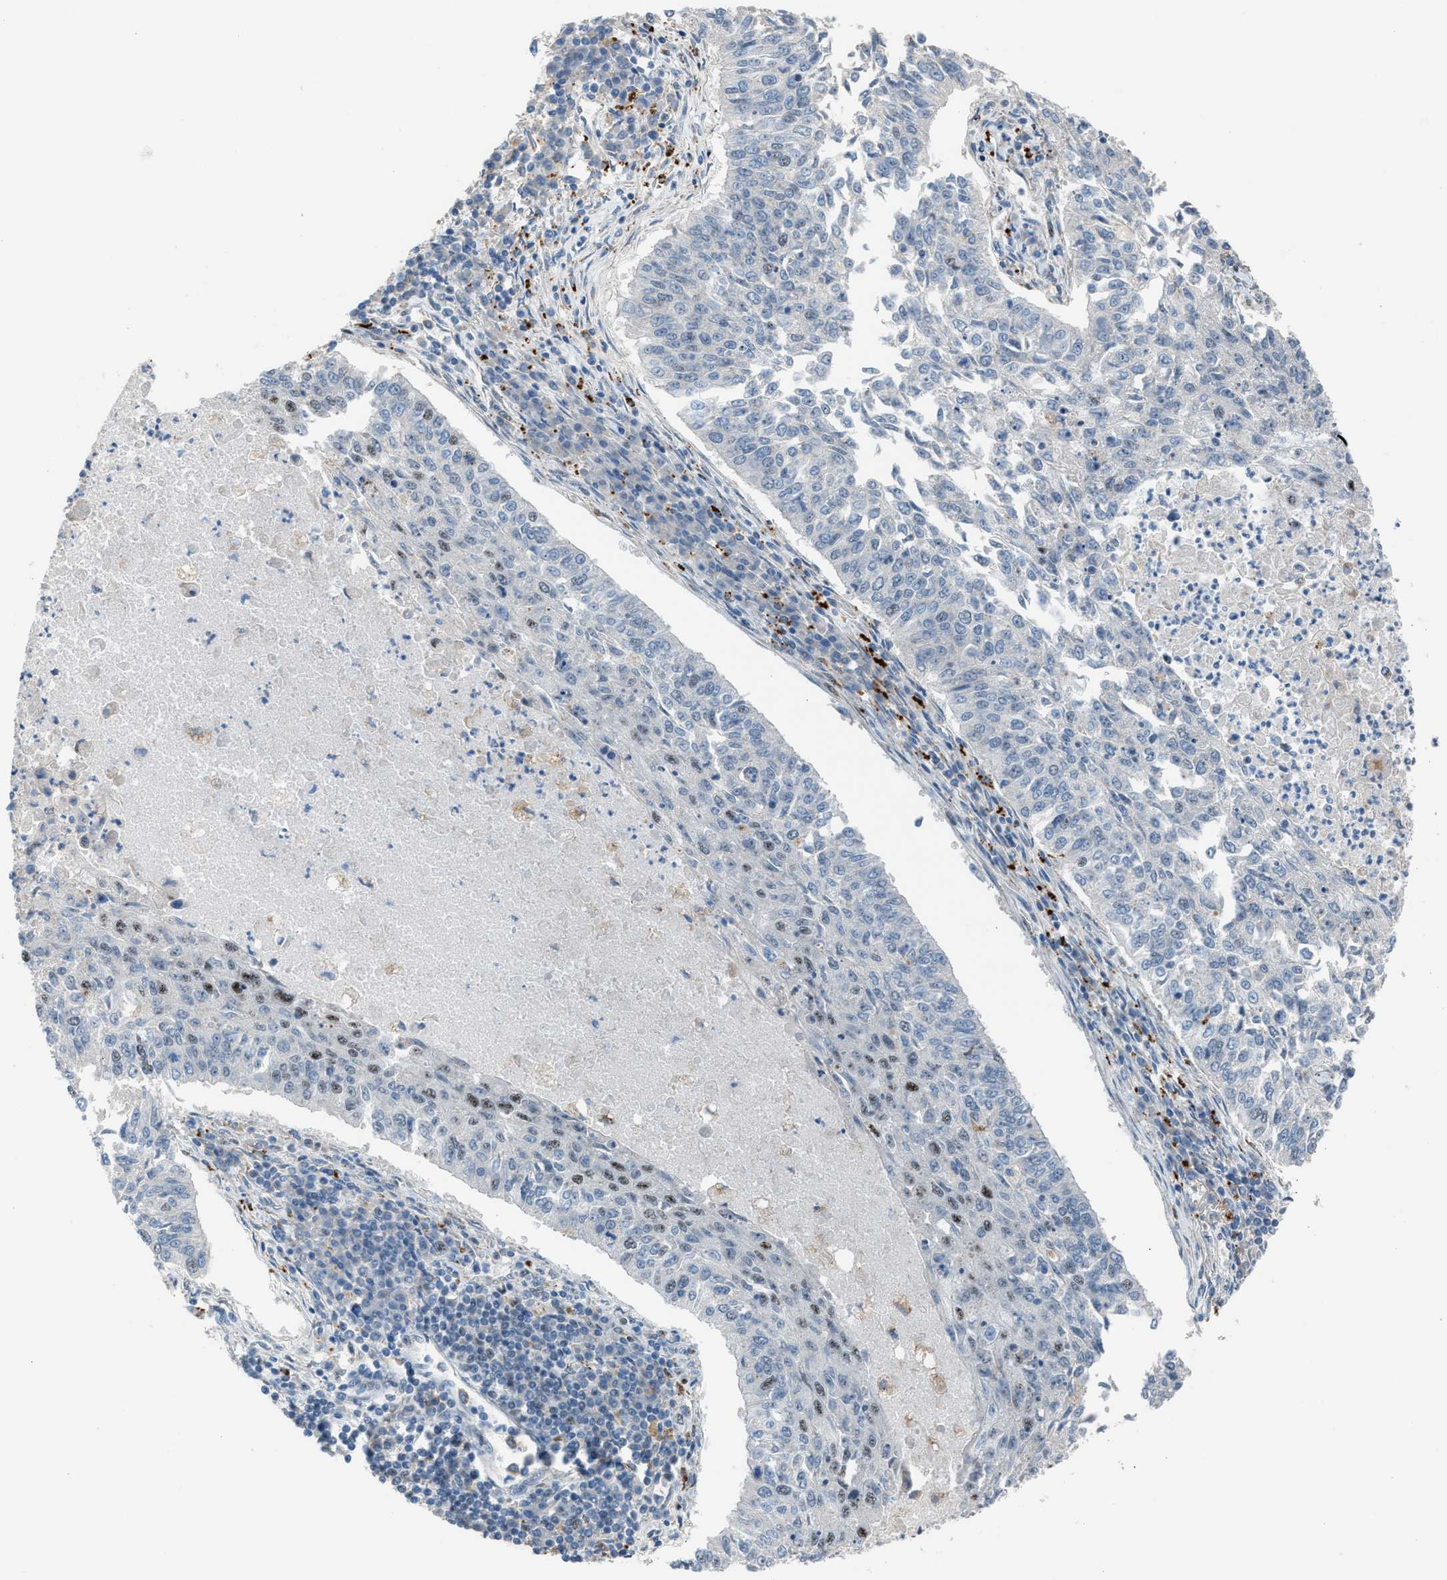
{"staining": {"intensity": "negative", "quantity": "none", "location": "none"}, "tissue": "lung cancer", "cell_type": "Tumor cells", "image_type": "cancer", "snomed": [{"axis": "morphology", "description": "Normal tissue, NOS"}, {"axis": "morphology", "description": "Squamous cell carcinoma, NOS"}, {"axis": "topography", "description": "Cartilage tissue"}, {"axis": "topography", "description": "Bronchus"}, {"axis": "topography", "description": "Lung"}], "caption": "An image of human squamous cell carcinoma (lung) is negative for staining in tumor cells. (Stains: DAB immunohistochemistry (IHC) with hematoxylin counter stain, Microscopy: brightfield microscopy at high magnification).", "gene": "CENPP", "patient": {"sex": "female", "age": 49}}